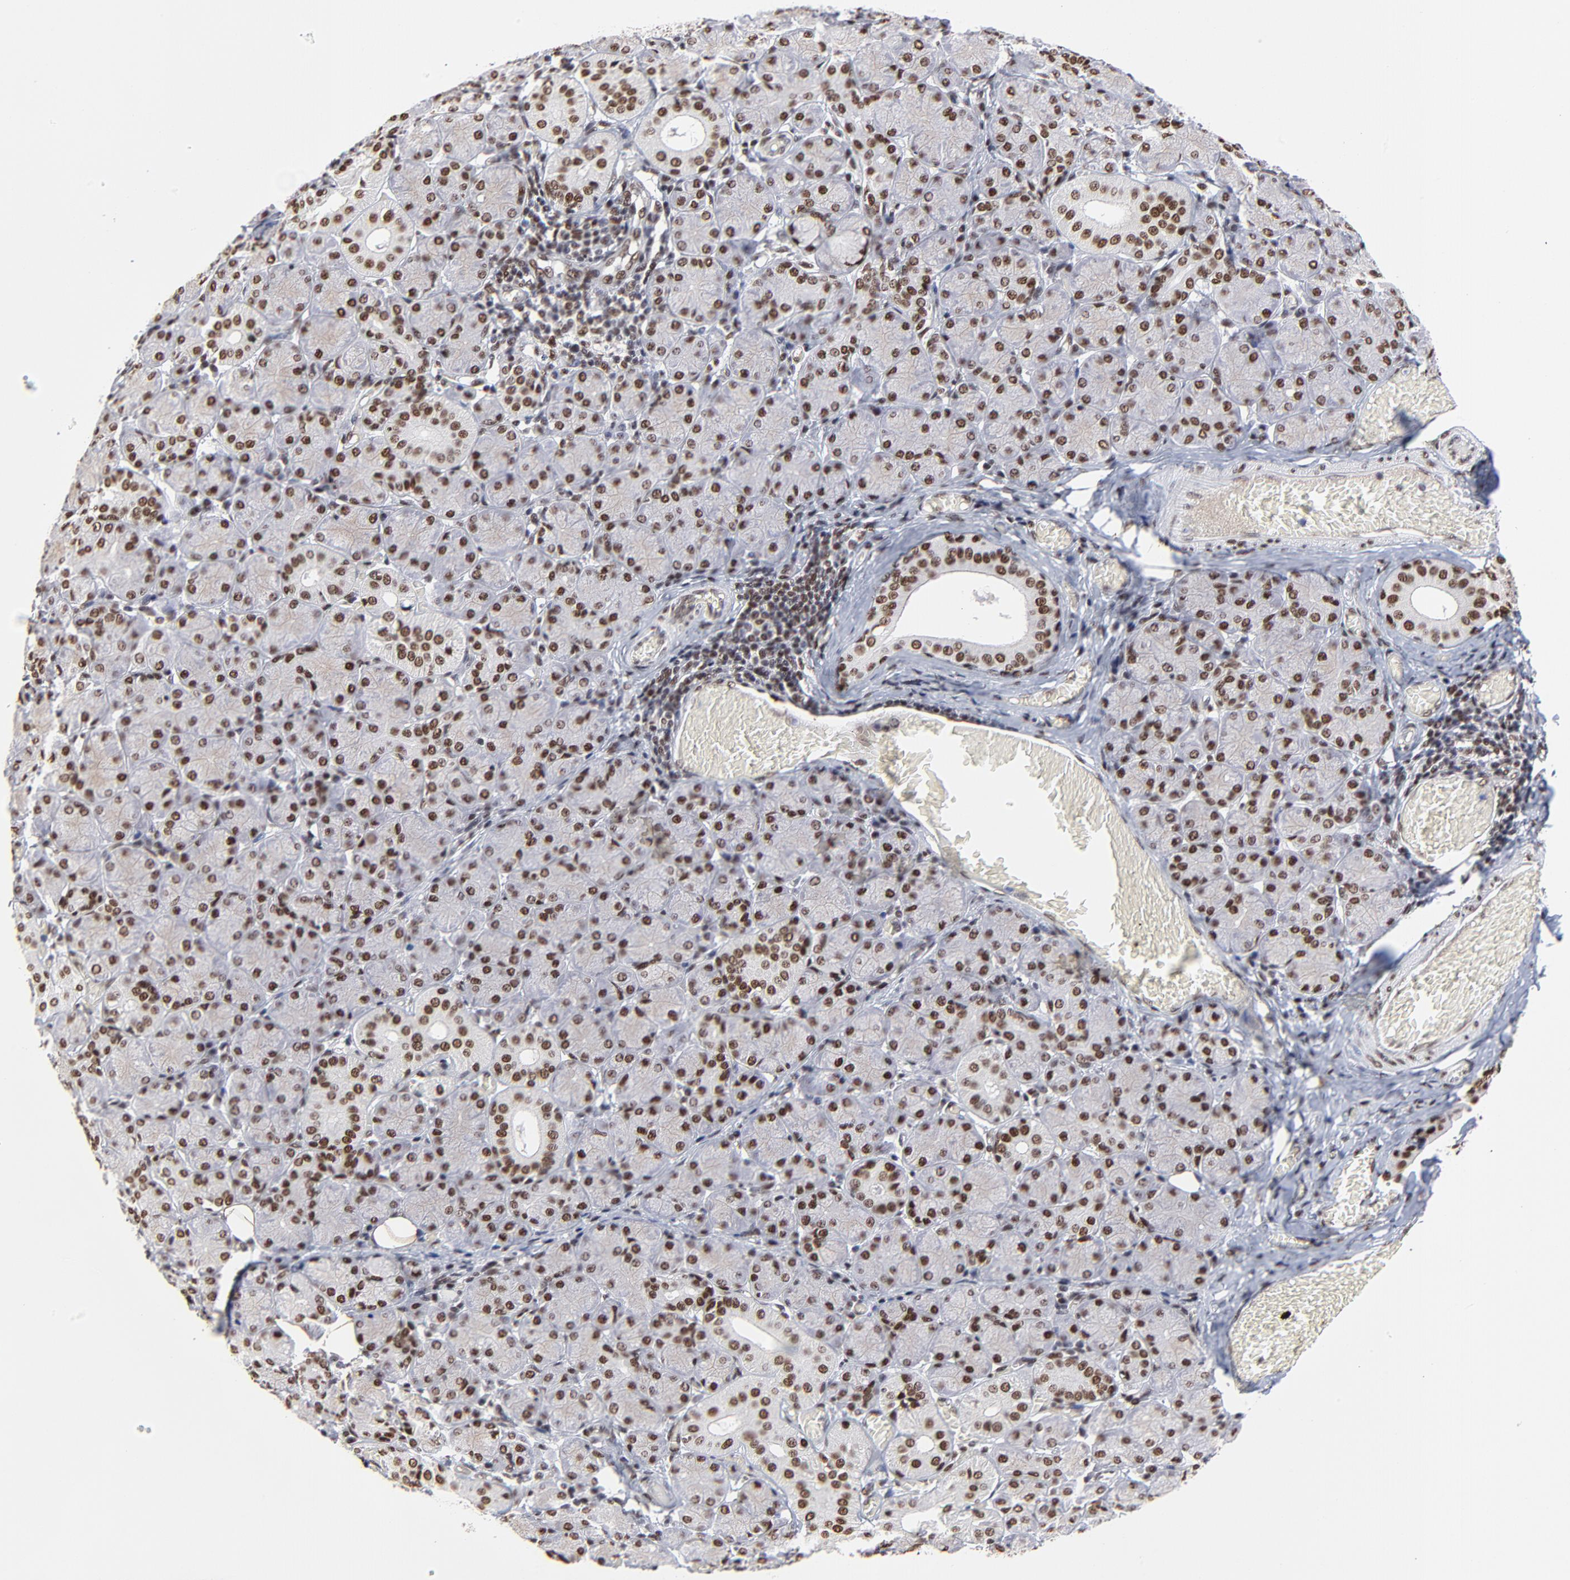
{"staining": {"intensity": "strong", "quantity": ">75%", "location": "nuclear"}, "tissue": "salivary gland", "cell_type": "Glandular cells", "image_type": "normal", "snomed": [{"axis": "morphology", "description": "Normal tissue, NOS"}, {"axis": "topography", "description": "Salivary gland"}], "caption": "This image displays IHC staining of normal salivary gland, with high strong nuclear positivity in about >75% of glandular cells.", "gene": "ZMYM3", "patient": {"sex": "female", "age": 24}}